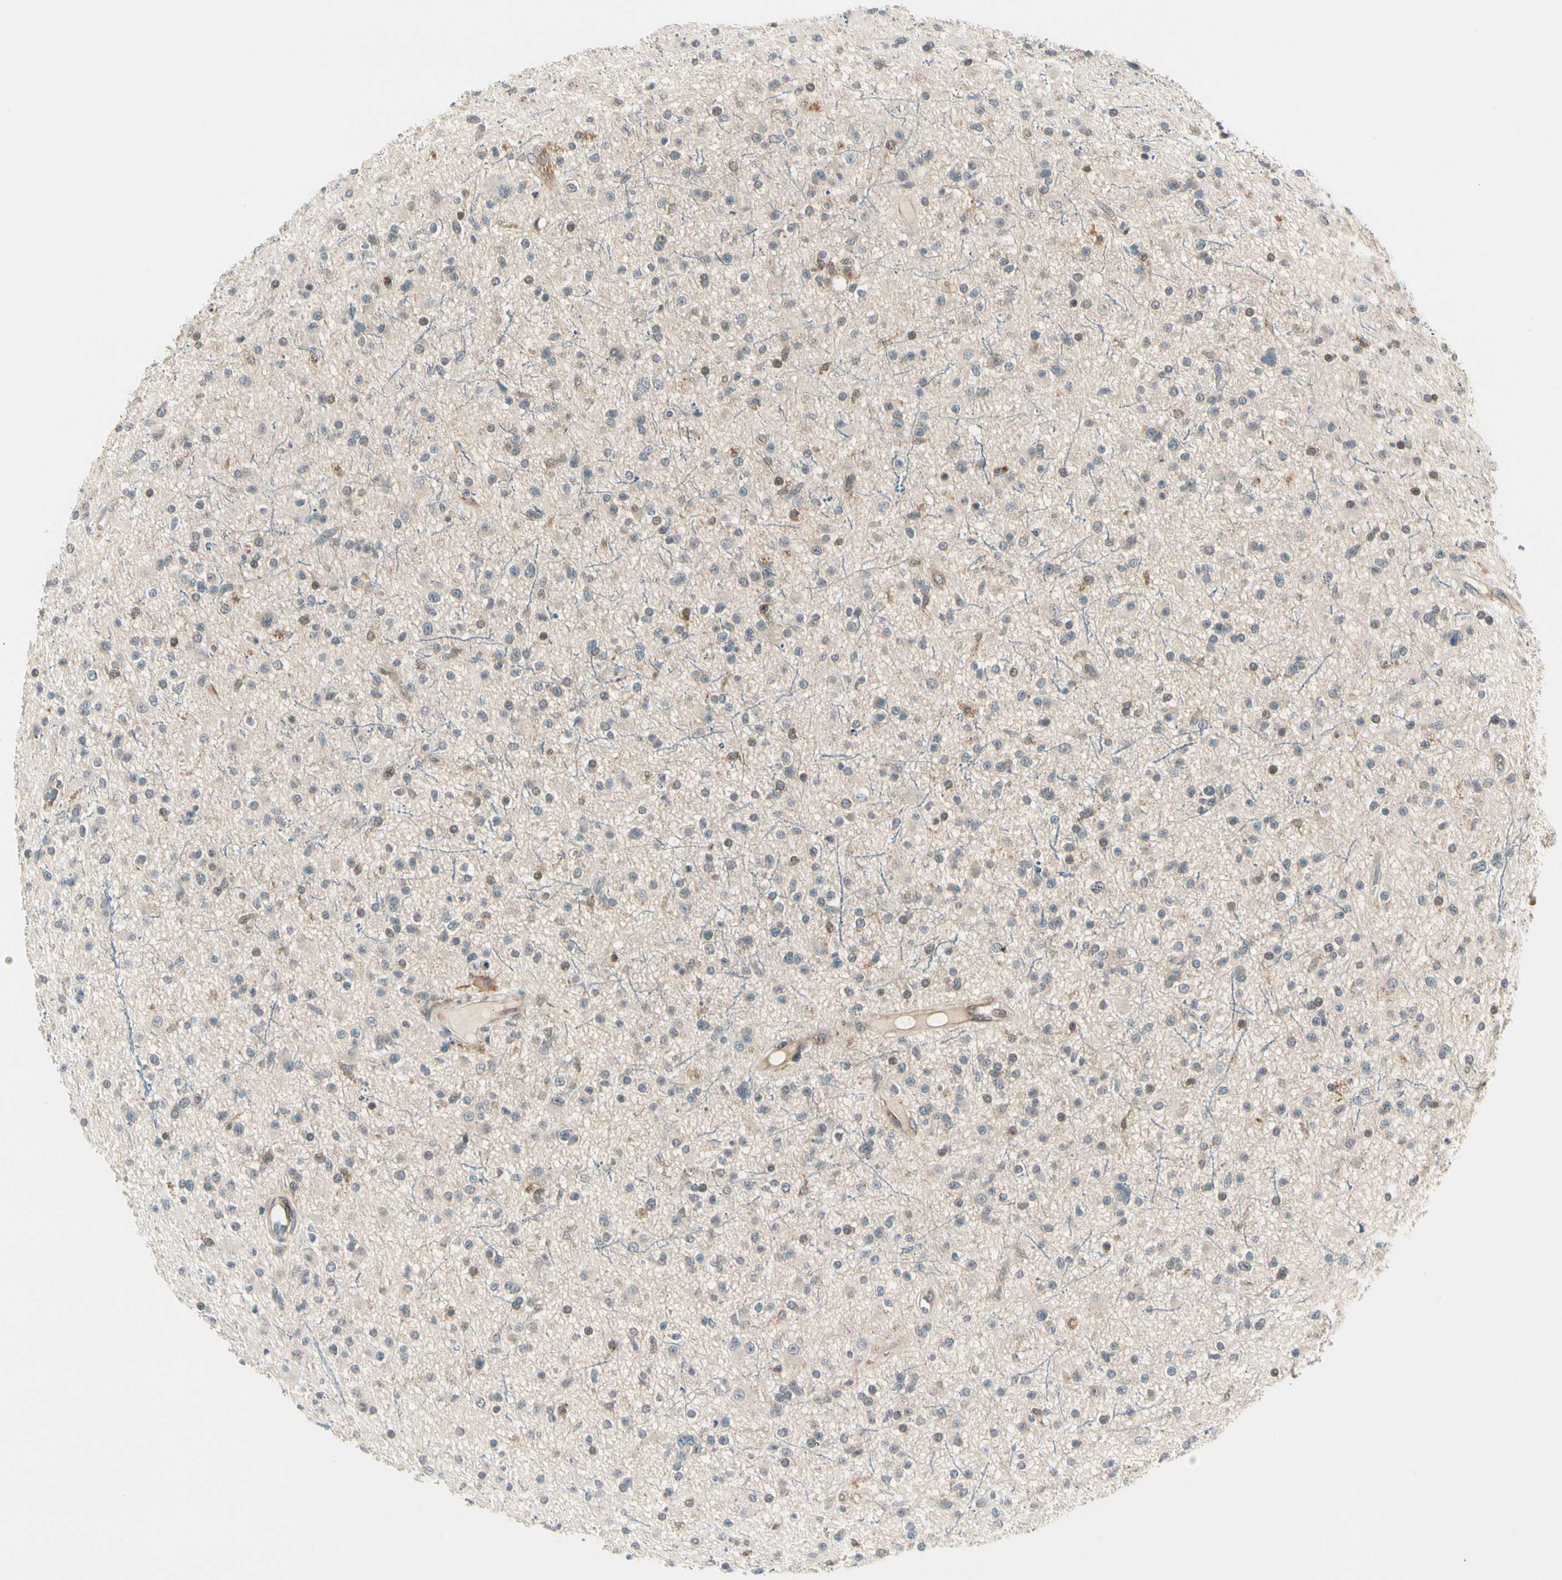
{"staining": {"intensity": "weak", "quantity": "<25%", "location": "cytoplasmic/membranous"}, "tissue": "glioma", "cell_type": "Tumor cells", "image_type": "cancer", "snomed": [{"axis": "morphology", "description": "Glioma, malignant, High grade"}, {"axis": "topography", "description": "Brain"}], "caption": "Human glioma stained for a protein using IHC reveals no expression in tumor cells.", "gene": "SVBP", "patient": {"sex": "male", "age": 33}}